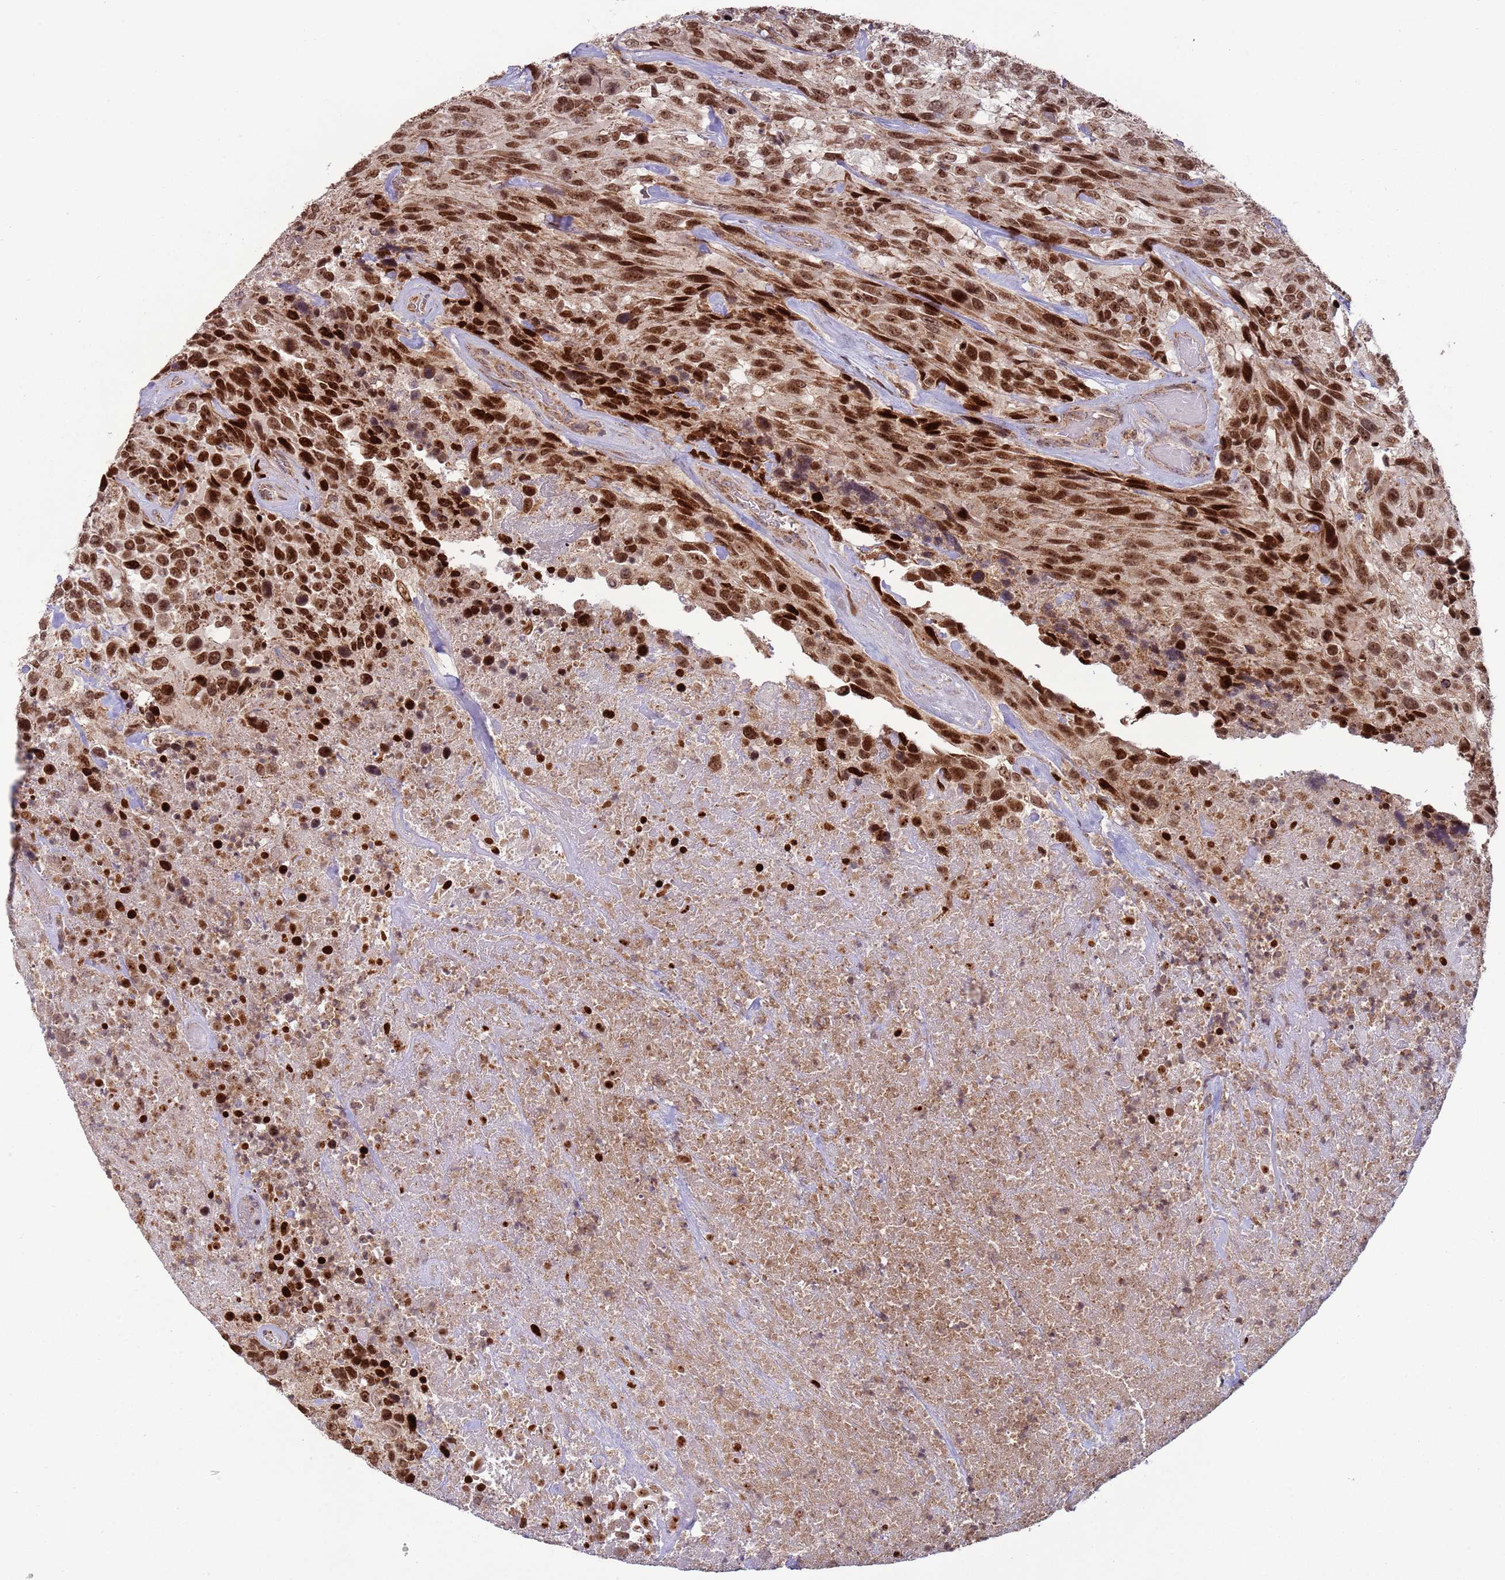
{"staining": {"intensity": "strong", "quantity": ">75%", "location": "nuclear"}, "tissue": "urothelial cancer", "cell_type": "Tumor cells", "image_type": "cancer", "snomed": [{"axis": "morphology", "description": "Urothelial carcinoma, High grade"}, {"axis": "topography", "description": "Urinary bladder"}], "caption": "Immunohistochemistry micrograph of high-grade urothelial carcinoma stained for a protein (brown), which reveals high levels of strong nuclear expression in approximately >75% of tumor cells.", "gene": "RCOR2", "patient": {"sex": "female", "age": 70}}